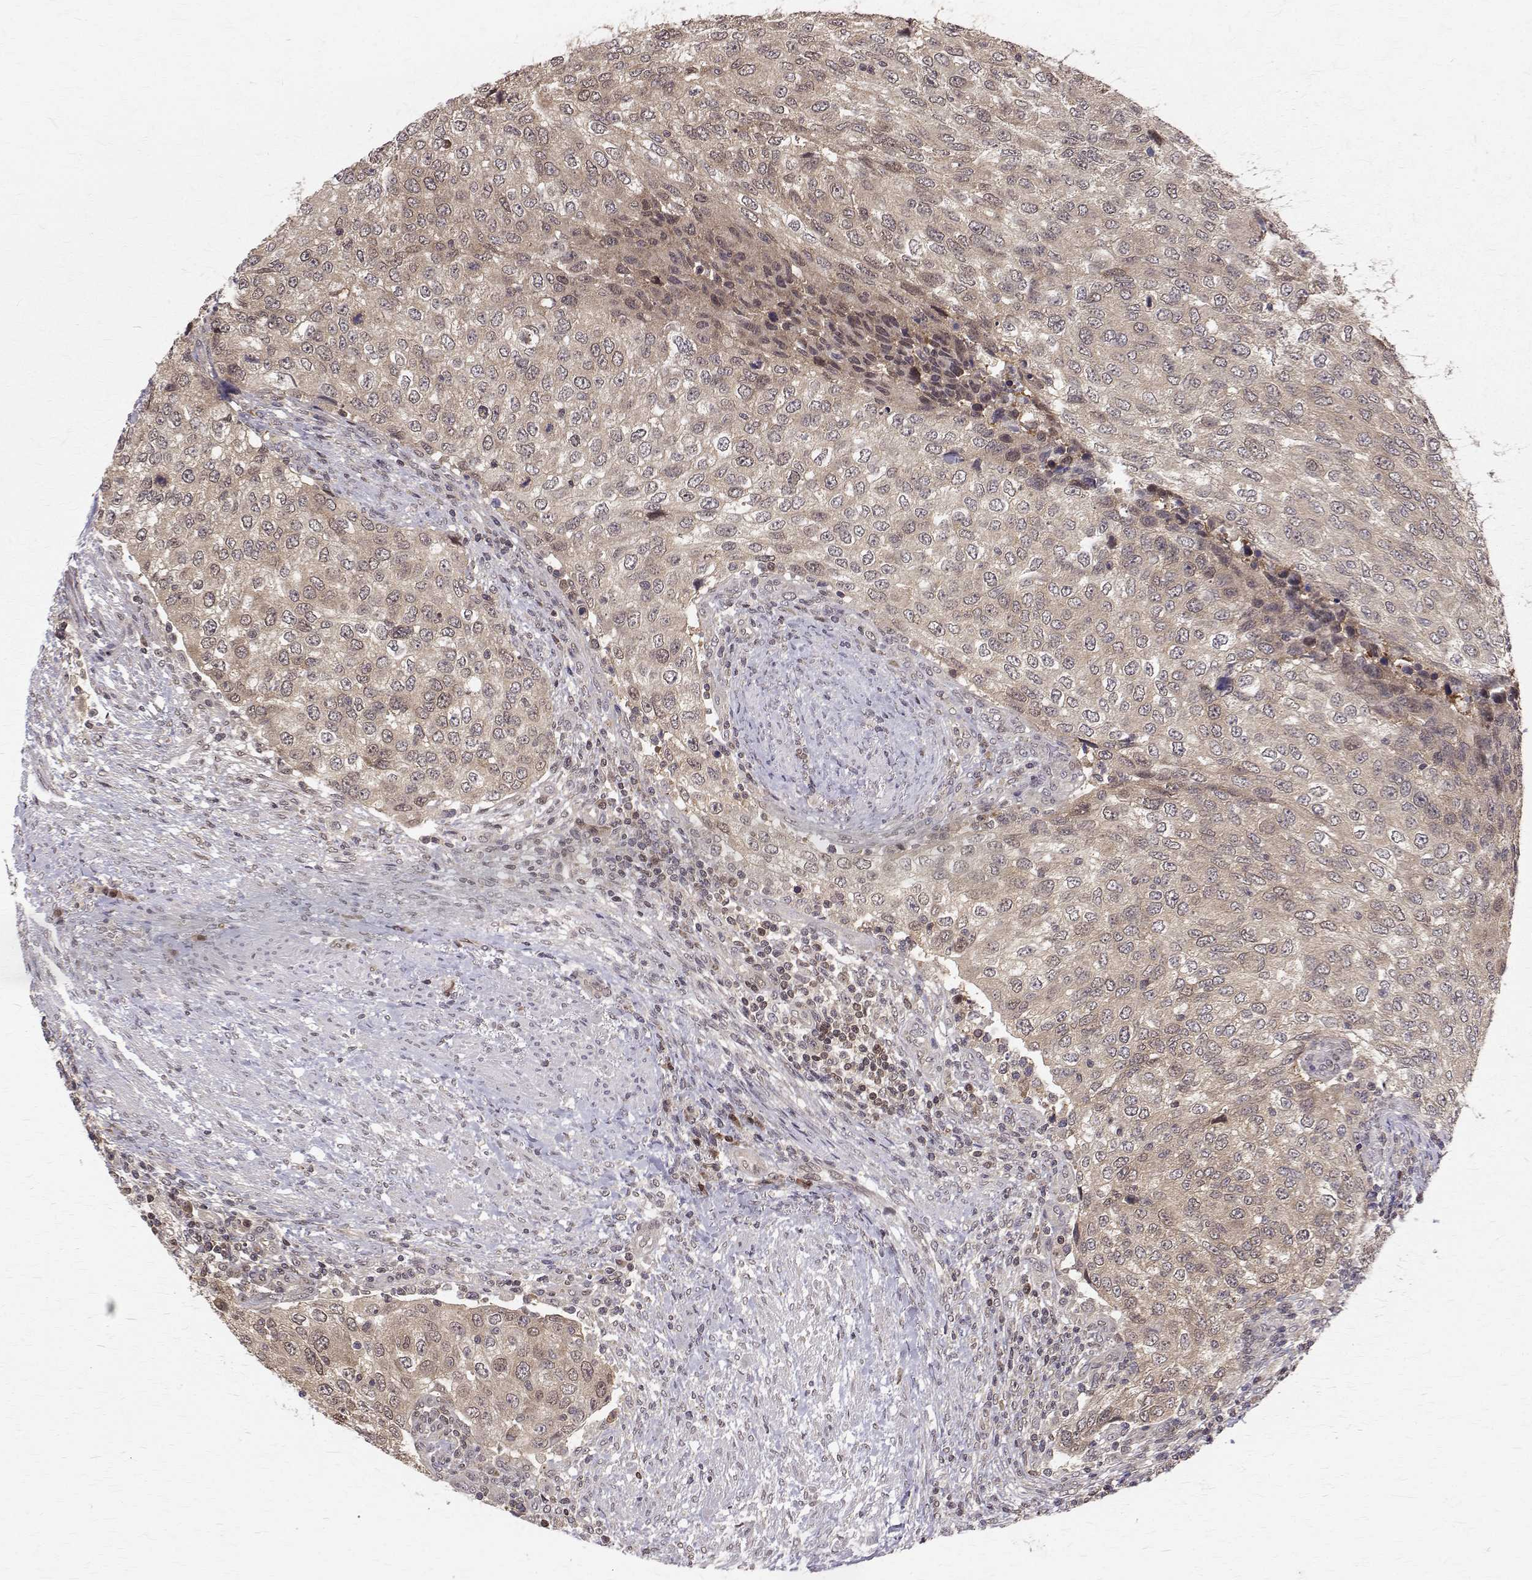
{"staining": {"intensity": "weak", "quantity": "25%-75%", "location": "cytoplasmic/membranous,nuclear"}, "tissue": "urothelial cancer", "cell_type": "Tumor cells", "image_type": "cancer", "snomed": [{"axis": "morphology", "description": "Urothelial carcinoma, High grade"}, {"axis": "topography", "description": "Urinary bladder"}], "caption": "A photomicrograph of human urothelial cancer stained for a protein displays weak cytoplasmic/membranous and nuclear brown staining in tumor cells. The protein of interest is stained brown, and the nuclei are stained in blue (DAB IHC with brightfield microscopy, high magnification).", "gene": "NIF3L1", "patient": {"sex": "female", "age": 78}}